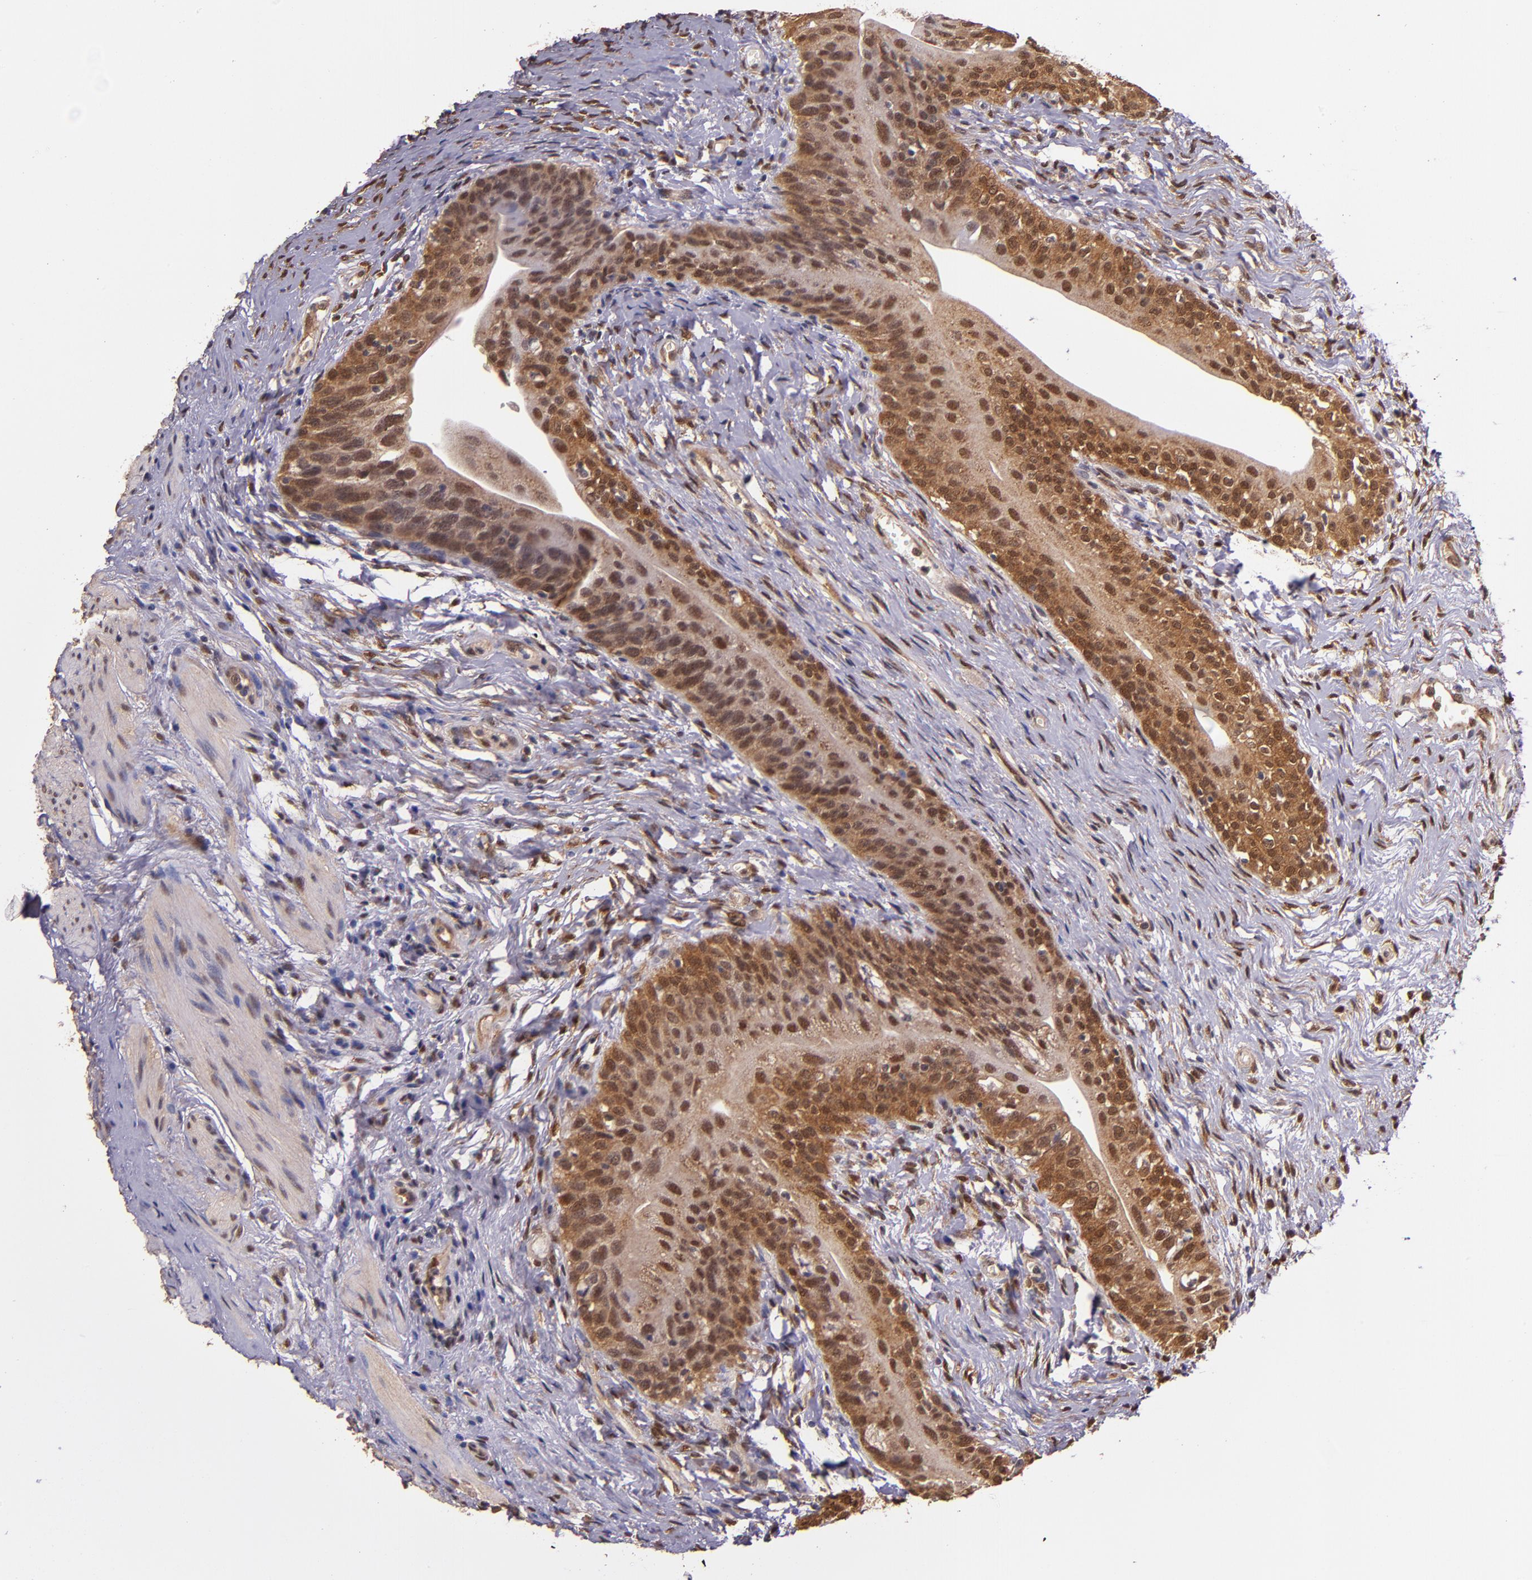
{"staining": {"intensity": "strong", "quantity": ">75%", "location": "cytoplasmic/membranous,nuclear"}, "tissue": "urinary bladder", "cell_type": "Urothelial cells", "image_type": "normal", "snomed": [{"axis": "morphology", "description": "Normal tissue, NOS"}, {"axis": "topography", "description": "Urinary bladder"}], "caption": "Normal urinary bladder exhibits strong cytoplasmic/membranous,nuclear staining in about >75% of urothelial cells, visualized by immunohistochemistry. Using DAB (3,3'-diaminobenzidine) (brown) and hematoxylin (blue) stains, captured at high magnification using brightfield microscopy.", "gene": "STAT6", "patient": {"sex": "female", "age": 55}}